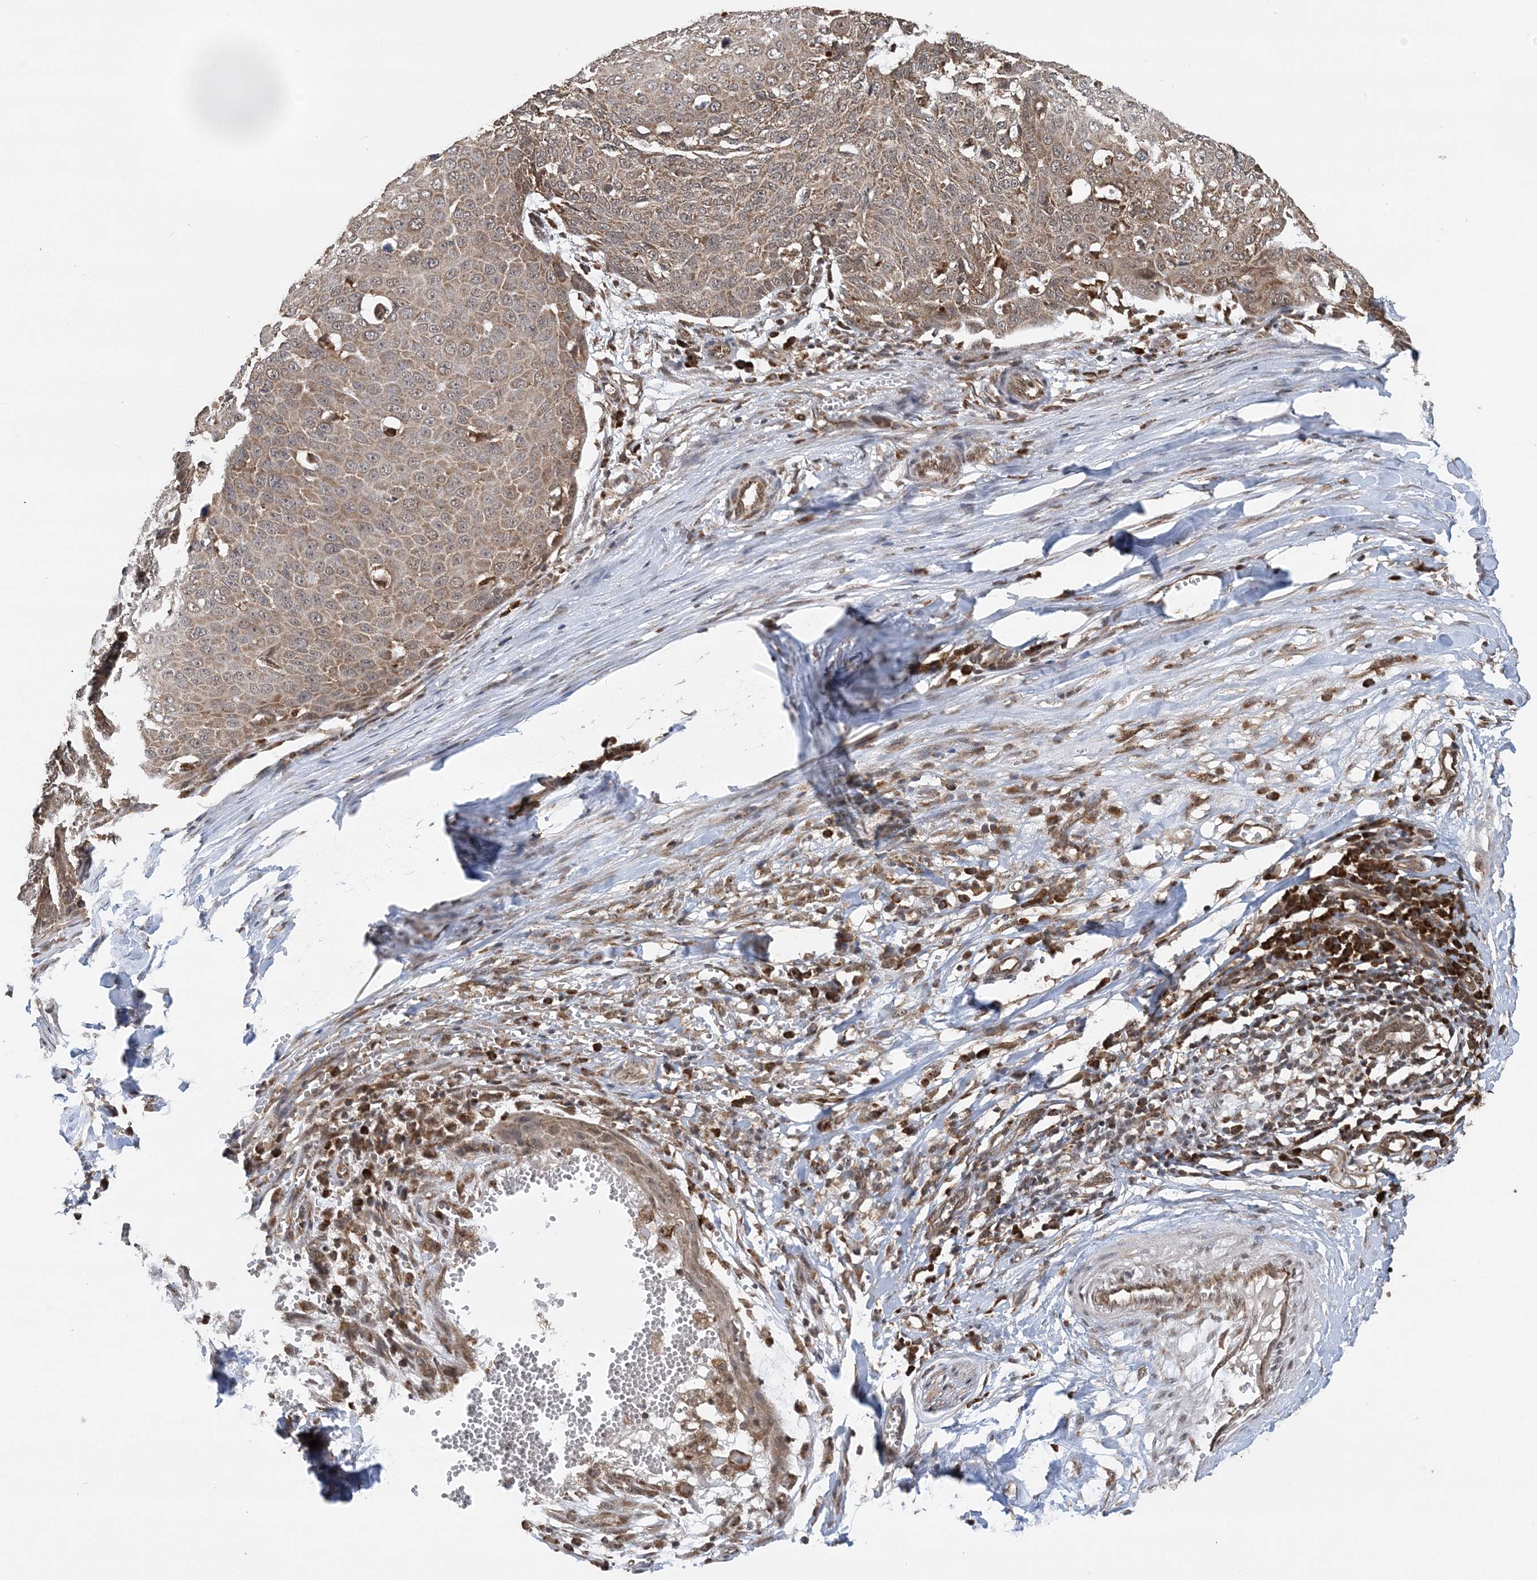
{"staining": {"intensity": "weak", "quantity": "25%-75%", "location": "cytoplasmic/membranous"}, "tissue": "skin cancer", "cell_type": "Tumor cells", "image_type": "cancer", "snomed": [{"axis": "morphology", "description": "Squamous cell carcinoma, NOS"}, {"axis": "topography", "description": "Skin"}], "caption": "Skin cancer (squamous cell carcinoma) stained with immunohistochemistry (IHC) demonstrates weak cytoplasmic/membranous staining in approximately 25%-75% of tumor cells.", "gene": "PCBP1", "patient": {"sex": "male", "age": 71}}